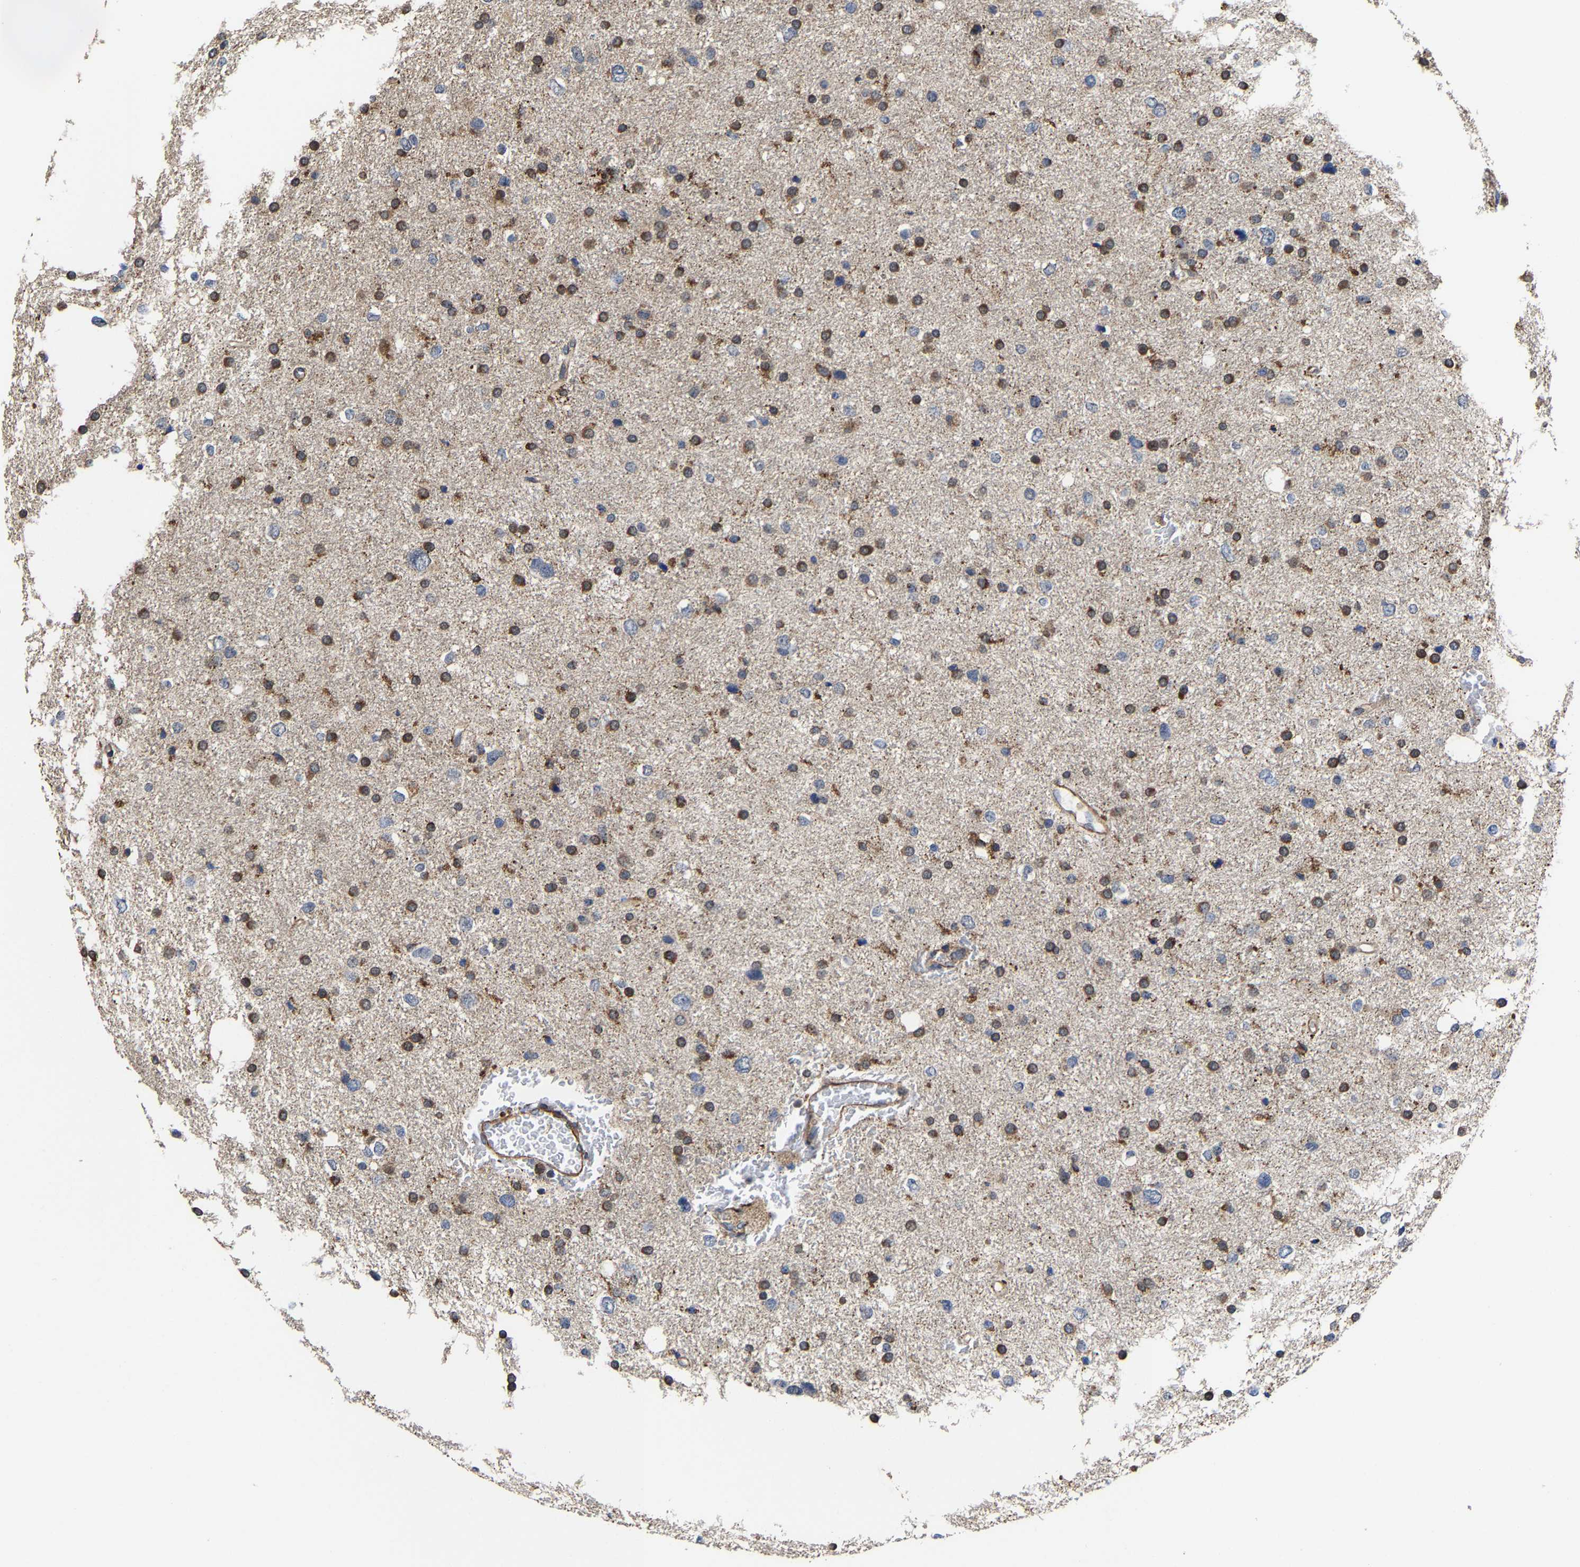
{"staining": {"intensity": "moderate", "quantity": ">75%", "location": "cytoplasmic/membranous"}, "tissue": "glioma", "cell_type": "Tumor cells", "image_type": "cancer", "snomed": [{"axis": "morphology", "description": "Glioma, malignant, Low grade"}, {"axis": "topography", "description": "Brain"}], "caption": "The immunohistochemical stain labels moderate cytoplasmic/membranous expression in tumor cells of malignant glioma (low-grade) tissue. The staining is performed using DAB (3,3'-diaminobenzidine) brown chromogen to label protein expression. The nuclei are counter-stained blue using hematoxylin.", "gene": "PFKFB3", "patient": {"sex": "female", "age": 37}}